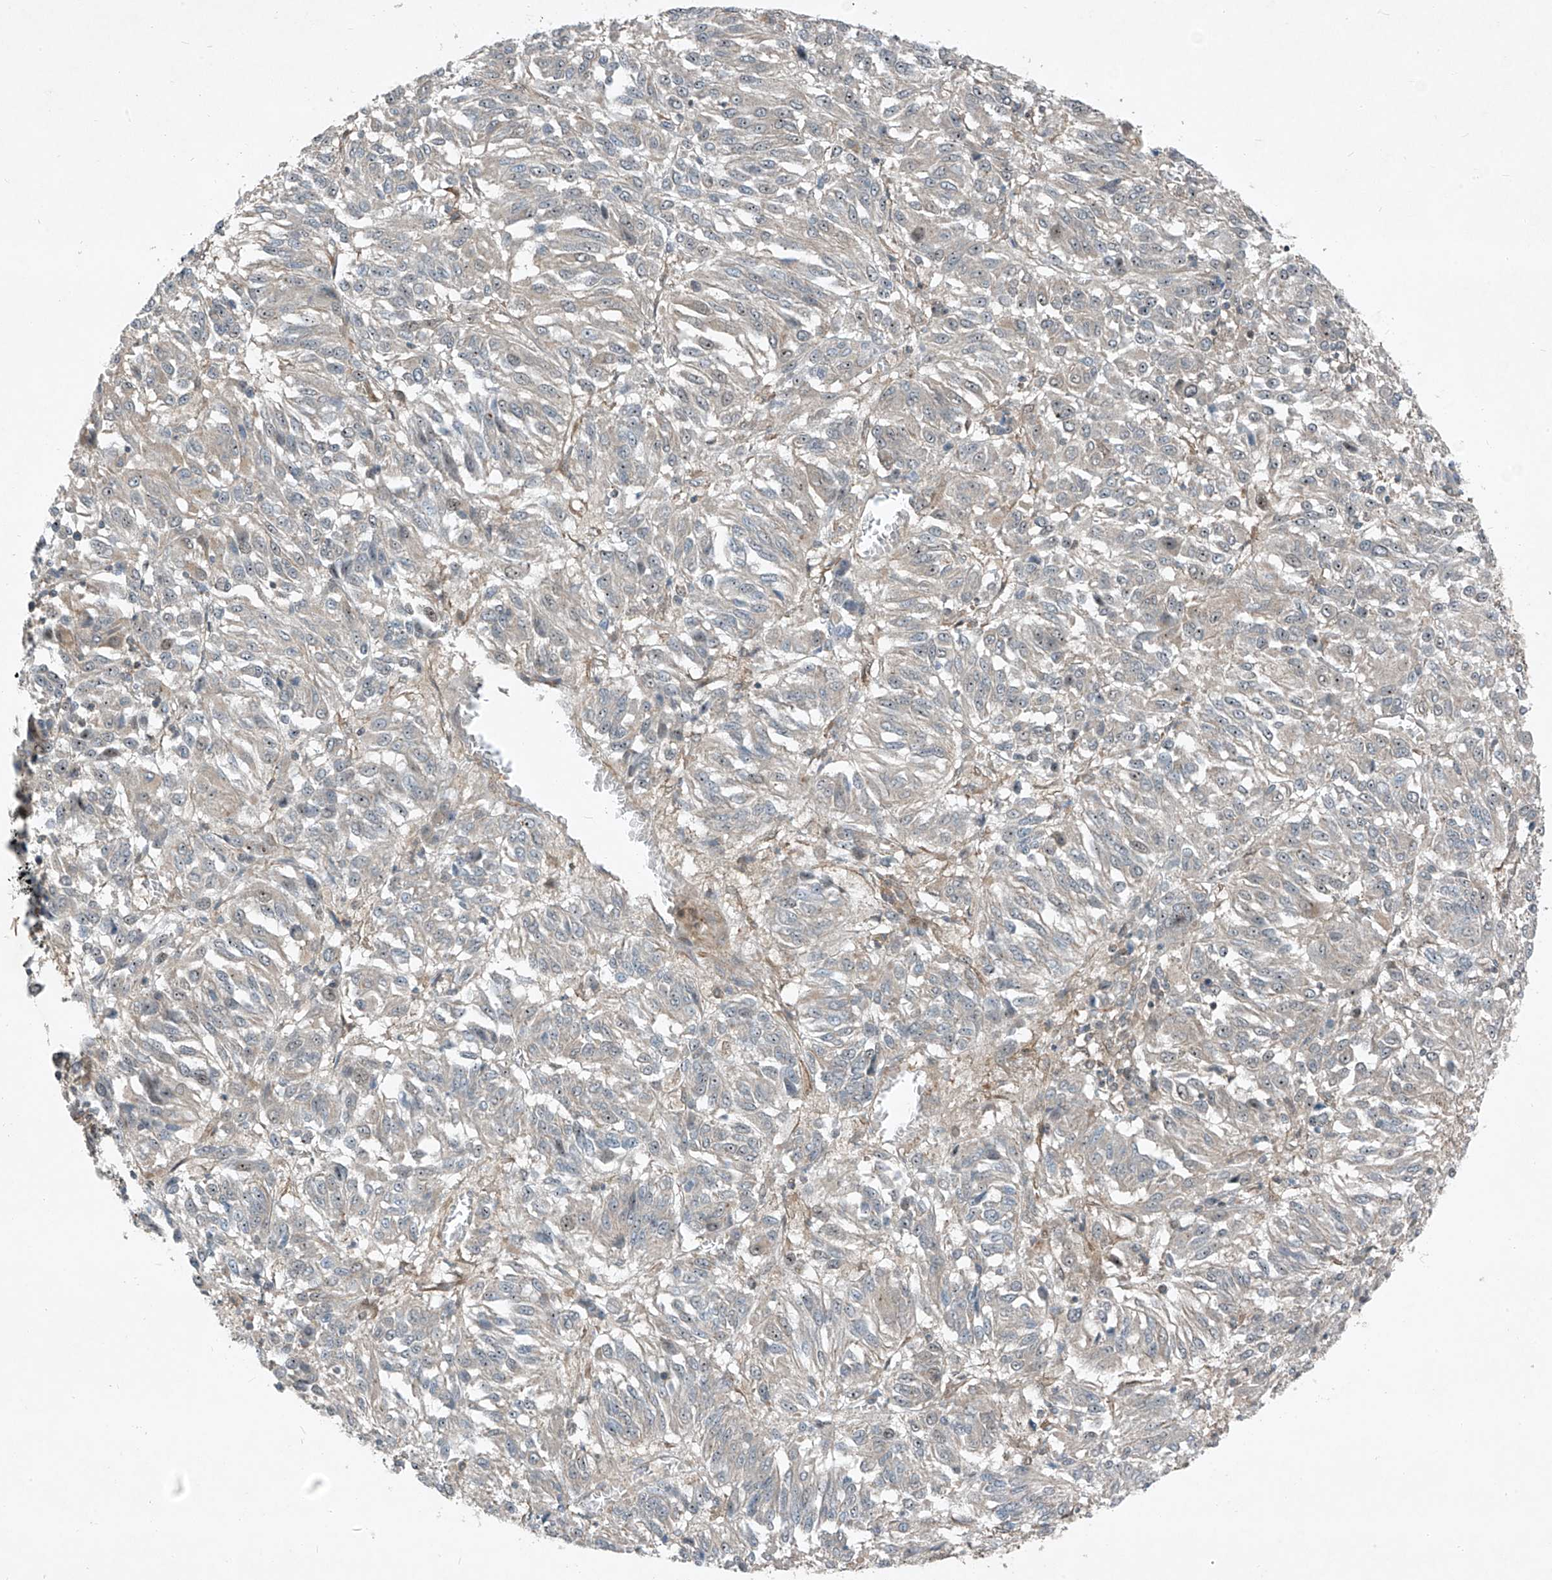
{"staining": {"intensity": "negative", "quantity": "none", "location": "none"}, "tissue": "melanoma", "cell_type": "Tumor cells", "image_type": "cancer", "snomed": [{"axis": "morphology", "description": "Malignant melanoma, Metastatic site"}, {"axis": "topography", "description": "Lung"}], "caption": "DAB (3,3'-diaminobenzidine) immunohistochemical staining of human malignant melanoma (metastatic site) reveals no significant staining in tumor cells. (Brightfield microscopy of DAB IHC at high magnification).", "gene": "PPCS", "patient": {"sex": "male", "age": 64}}